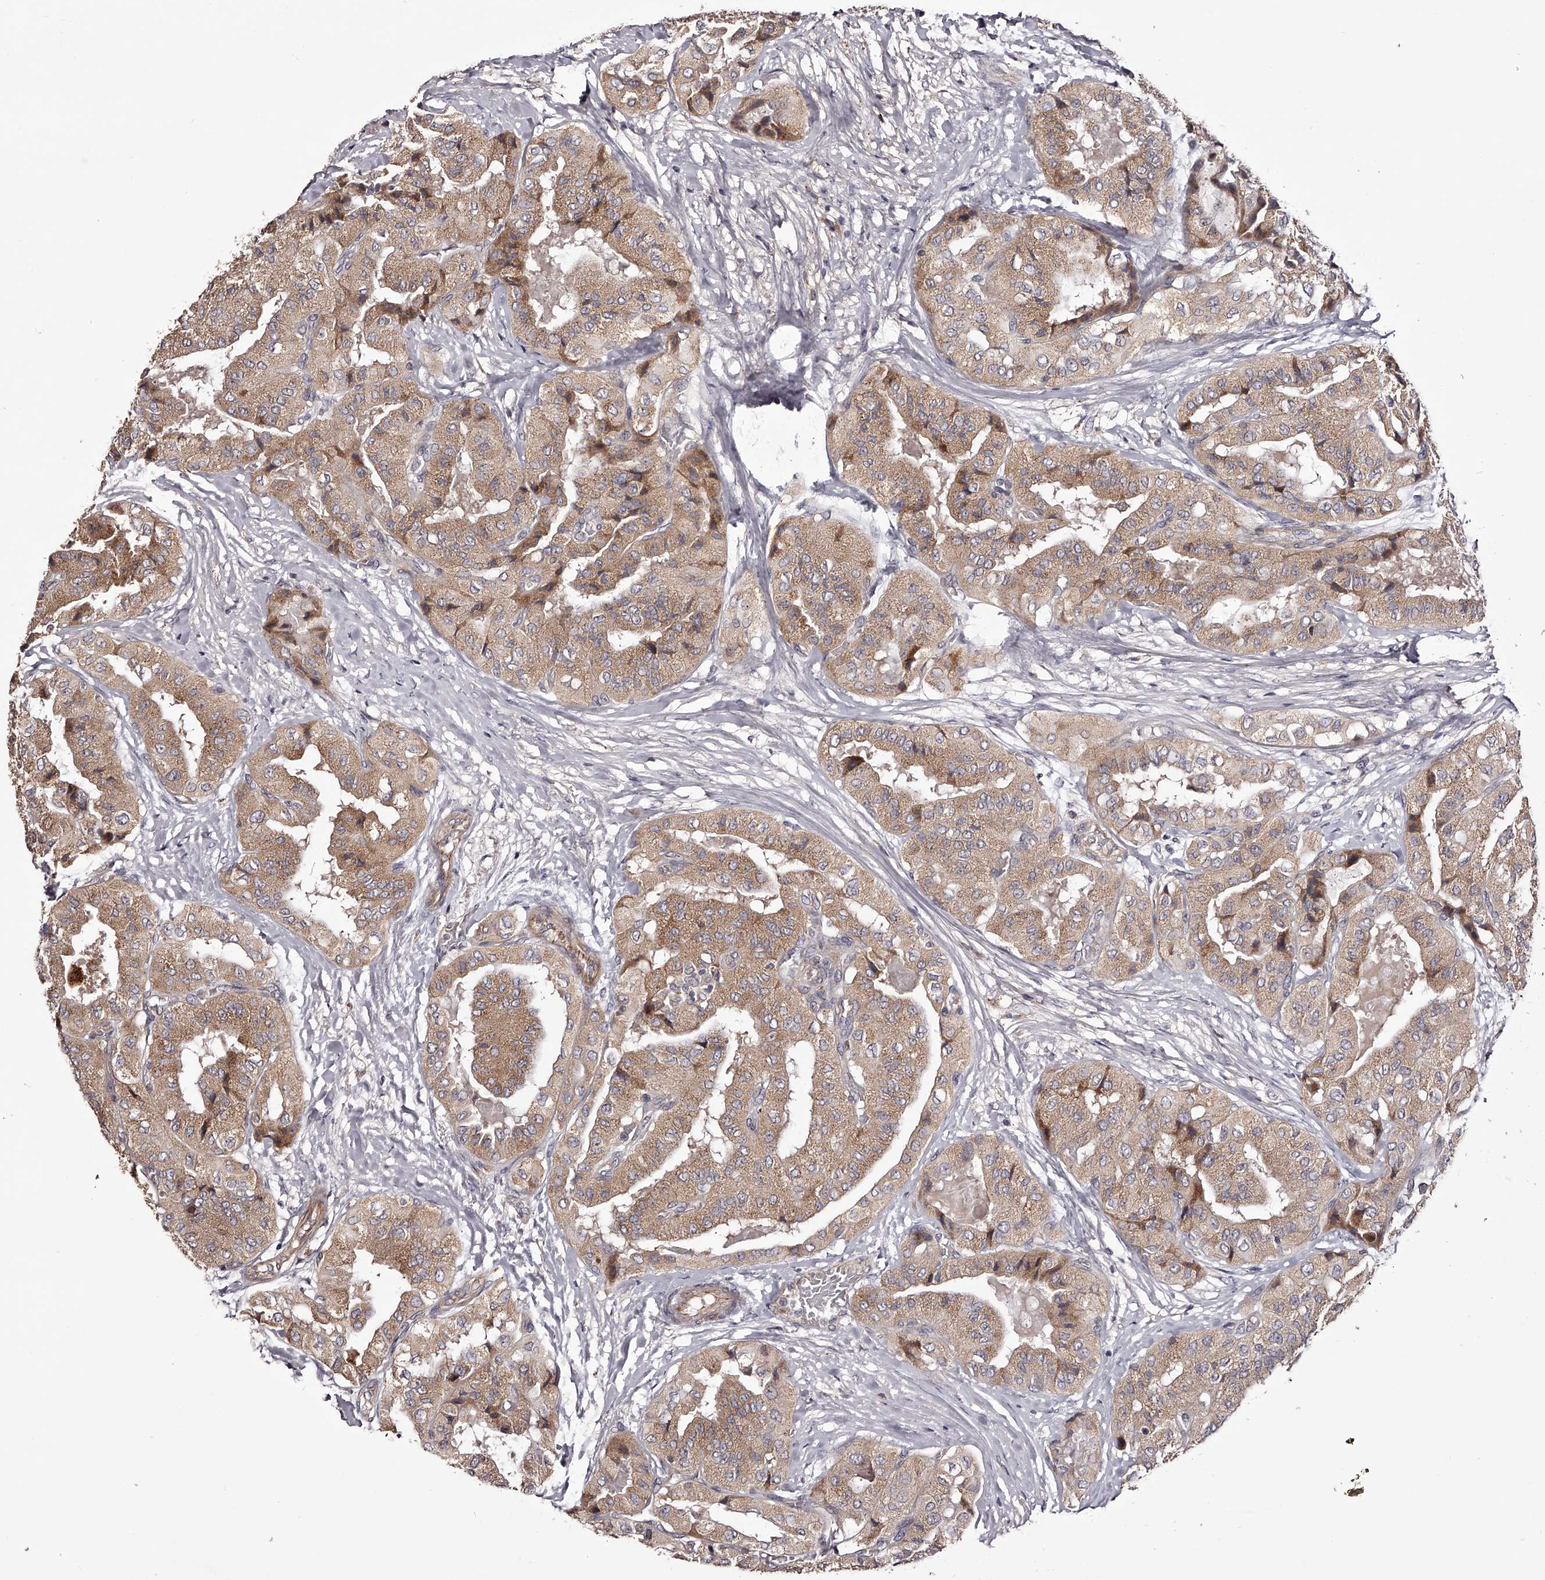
{"staining": {"intensity": "moderate", "quantity": ">75%", "location": "cytoplasmic/membranous"}, "tissue": "thyroid cancer", "cell_type": "Tumor cells", "image_type": "cancer", "snomed": [{"axis": "morphology", "description": "Papillary adenocarcinoma, NOS"}, {"axis": "topography", "description": "Thyroid gland"}], "caption": "Thyroid cancer tissue exhibits moderate cytoplasmic/membranous staining in about >75% of tumor cells", "gene": "ODF2L", "patient": {"sex": "female", "age": 59}}